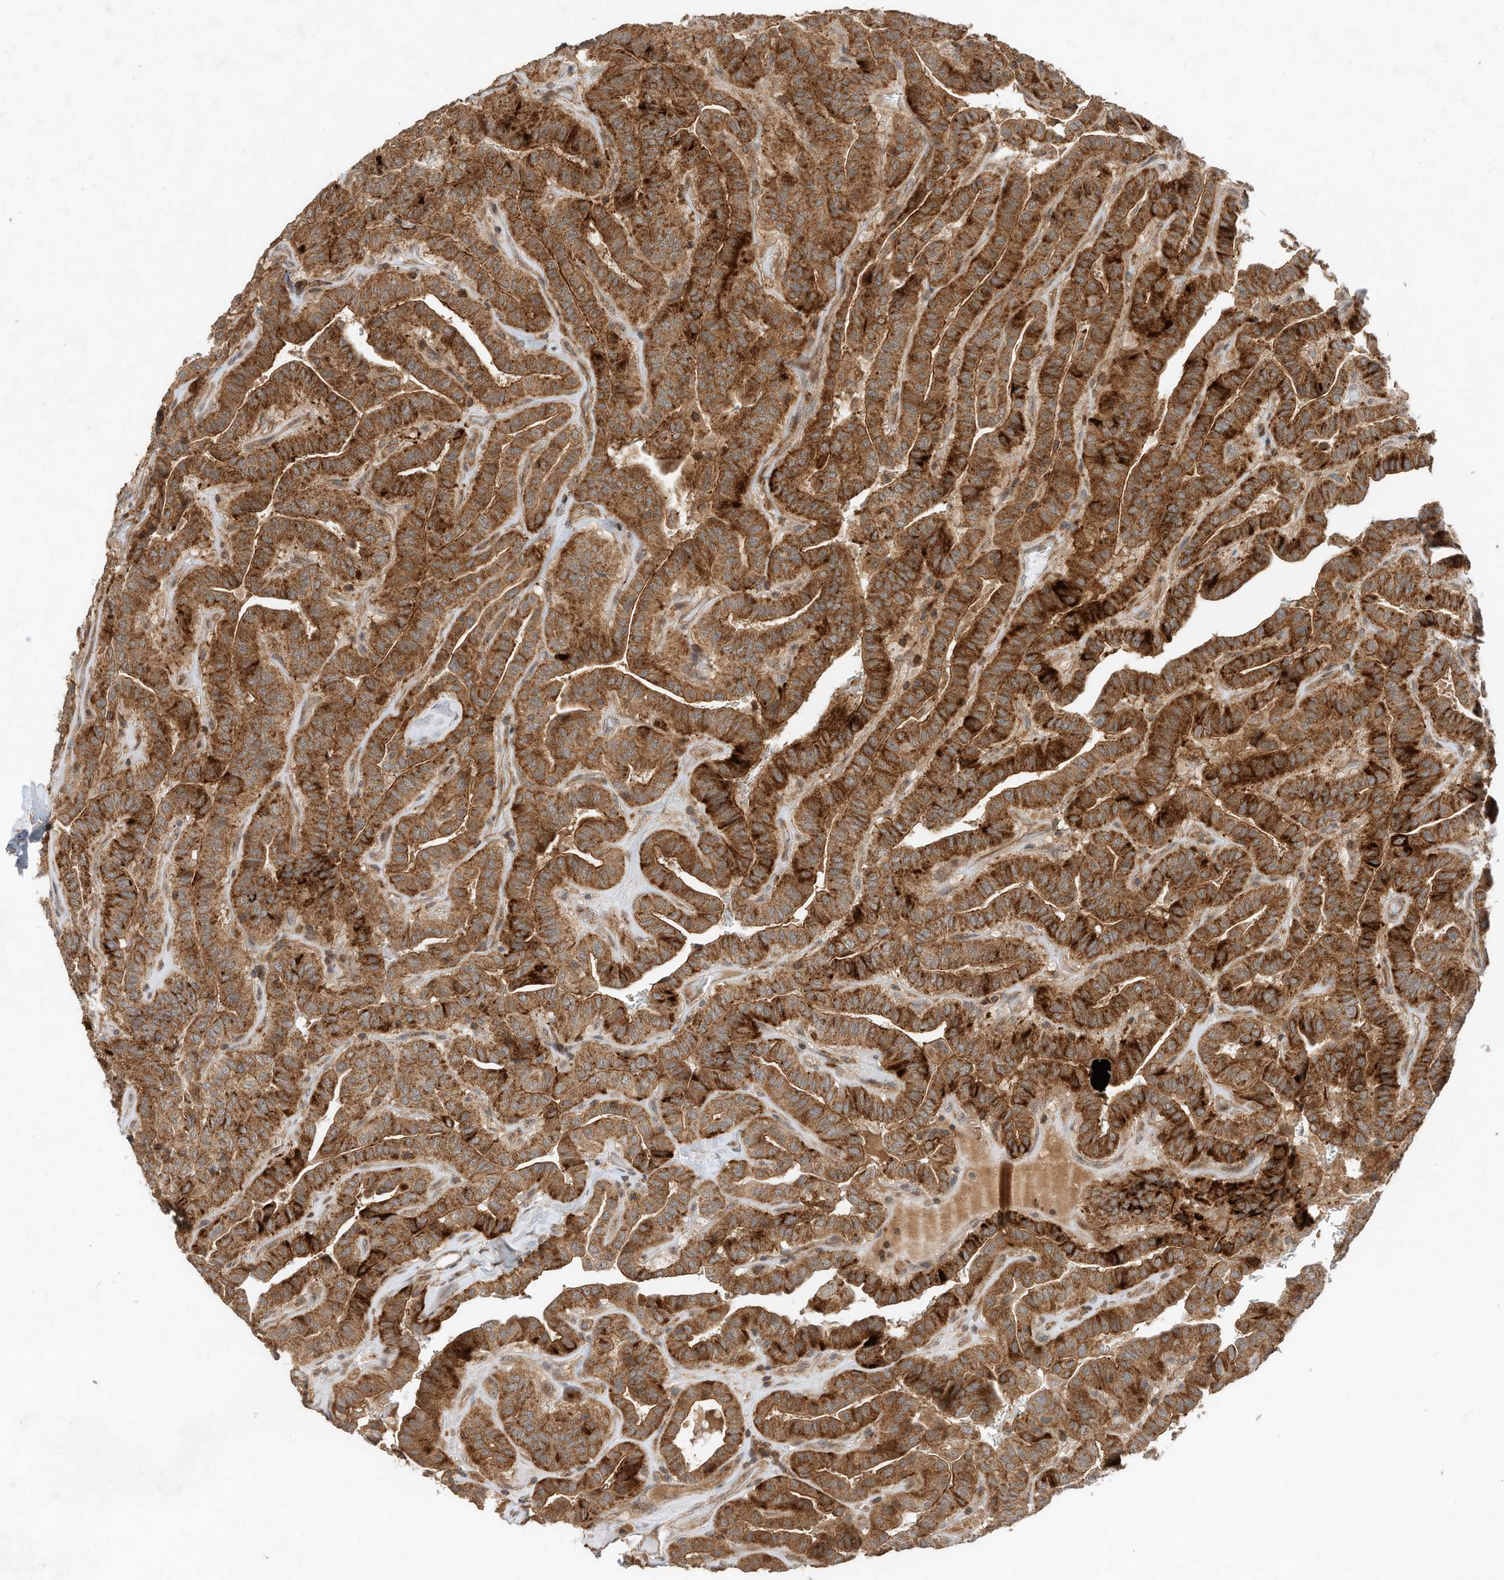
{"staining": {"intensity": "strong", "quantity": ">75%", "location": "cytoplasmic/membranous"}, "tissue": "thyroid cancer", "cell_type": "Tumor cells", "image_type": "cancer", "snomed": [{"axis": "morphology", "description": "Papillary adenocarcinoma, NOS"}, {"axis": "topography", "description": "Thyroid gland"}], "caption": "A high-resolution histopathology image shows immunohistochemistry staining of thyroid papillary adenocarcinoma, which demonstrates strong cytoplasmic/membranous staining in about >75% of tumor cells.", "gene": "CPAMD8", "patient": {"sex": "male", "age": 77}}